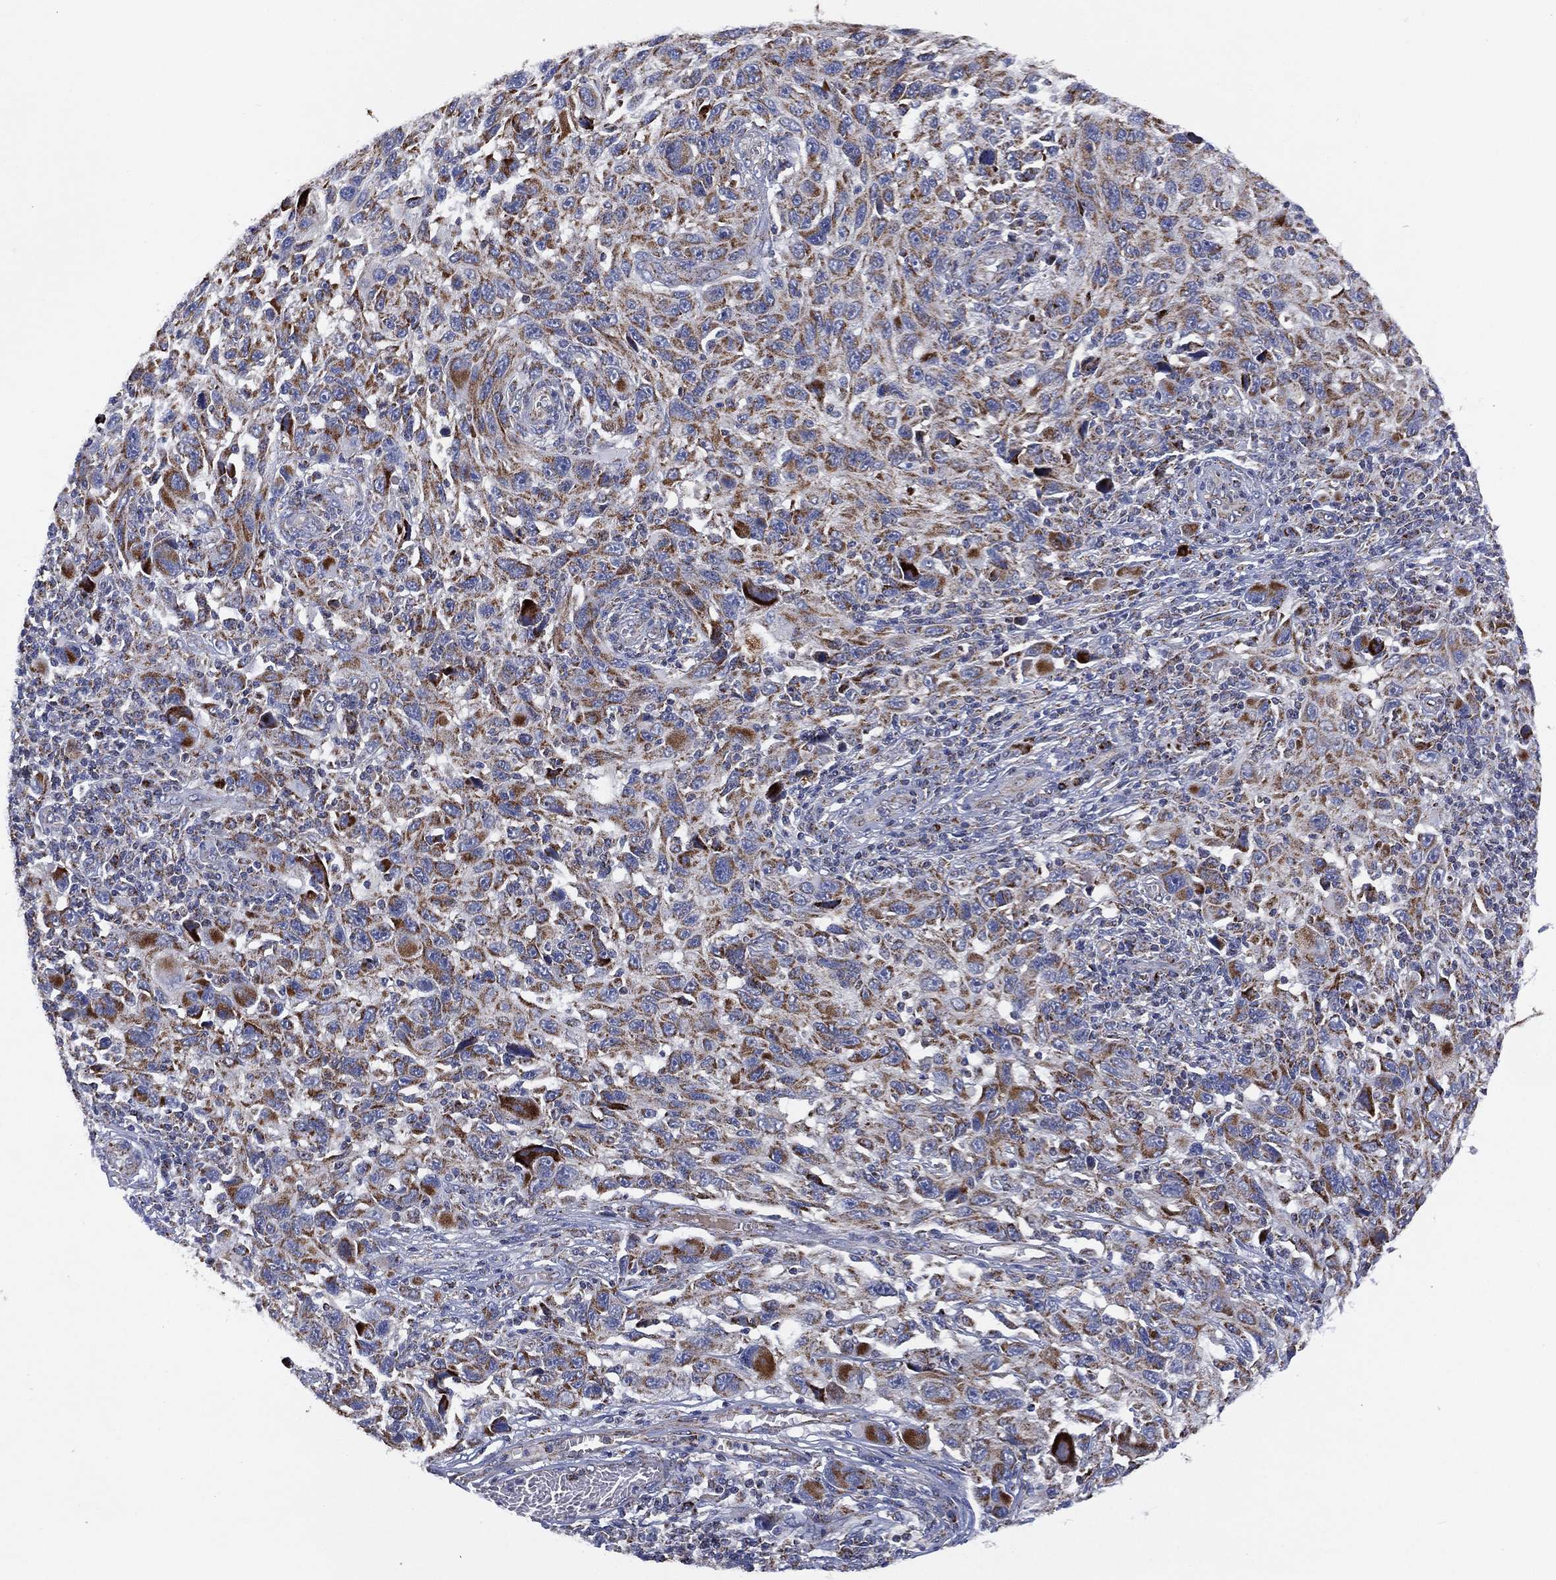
{"staining": {"intensity": "strong", "quantity": ">75%", "location": "cytoplasmic/membranous"}, "tissue": "melanoma", "cell_type": "Tumor cells", "image_type": "cancer", "snomed": [{"axis": "morphology", "description": "Malignant melanoma, NOS"}, {"axis": "topography", "description": "Skin"}], "caption": "This is a histology image of IHC staining of malignant melanoma, which shows strong positivity in the cytoplasmic/membranous of tumor cells.", "gene": "PPP2R5A", "patient": {"sex": "male", "age": 53}}